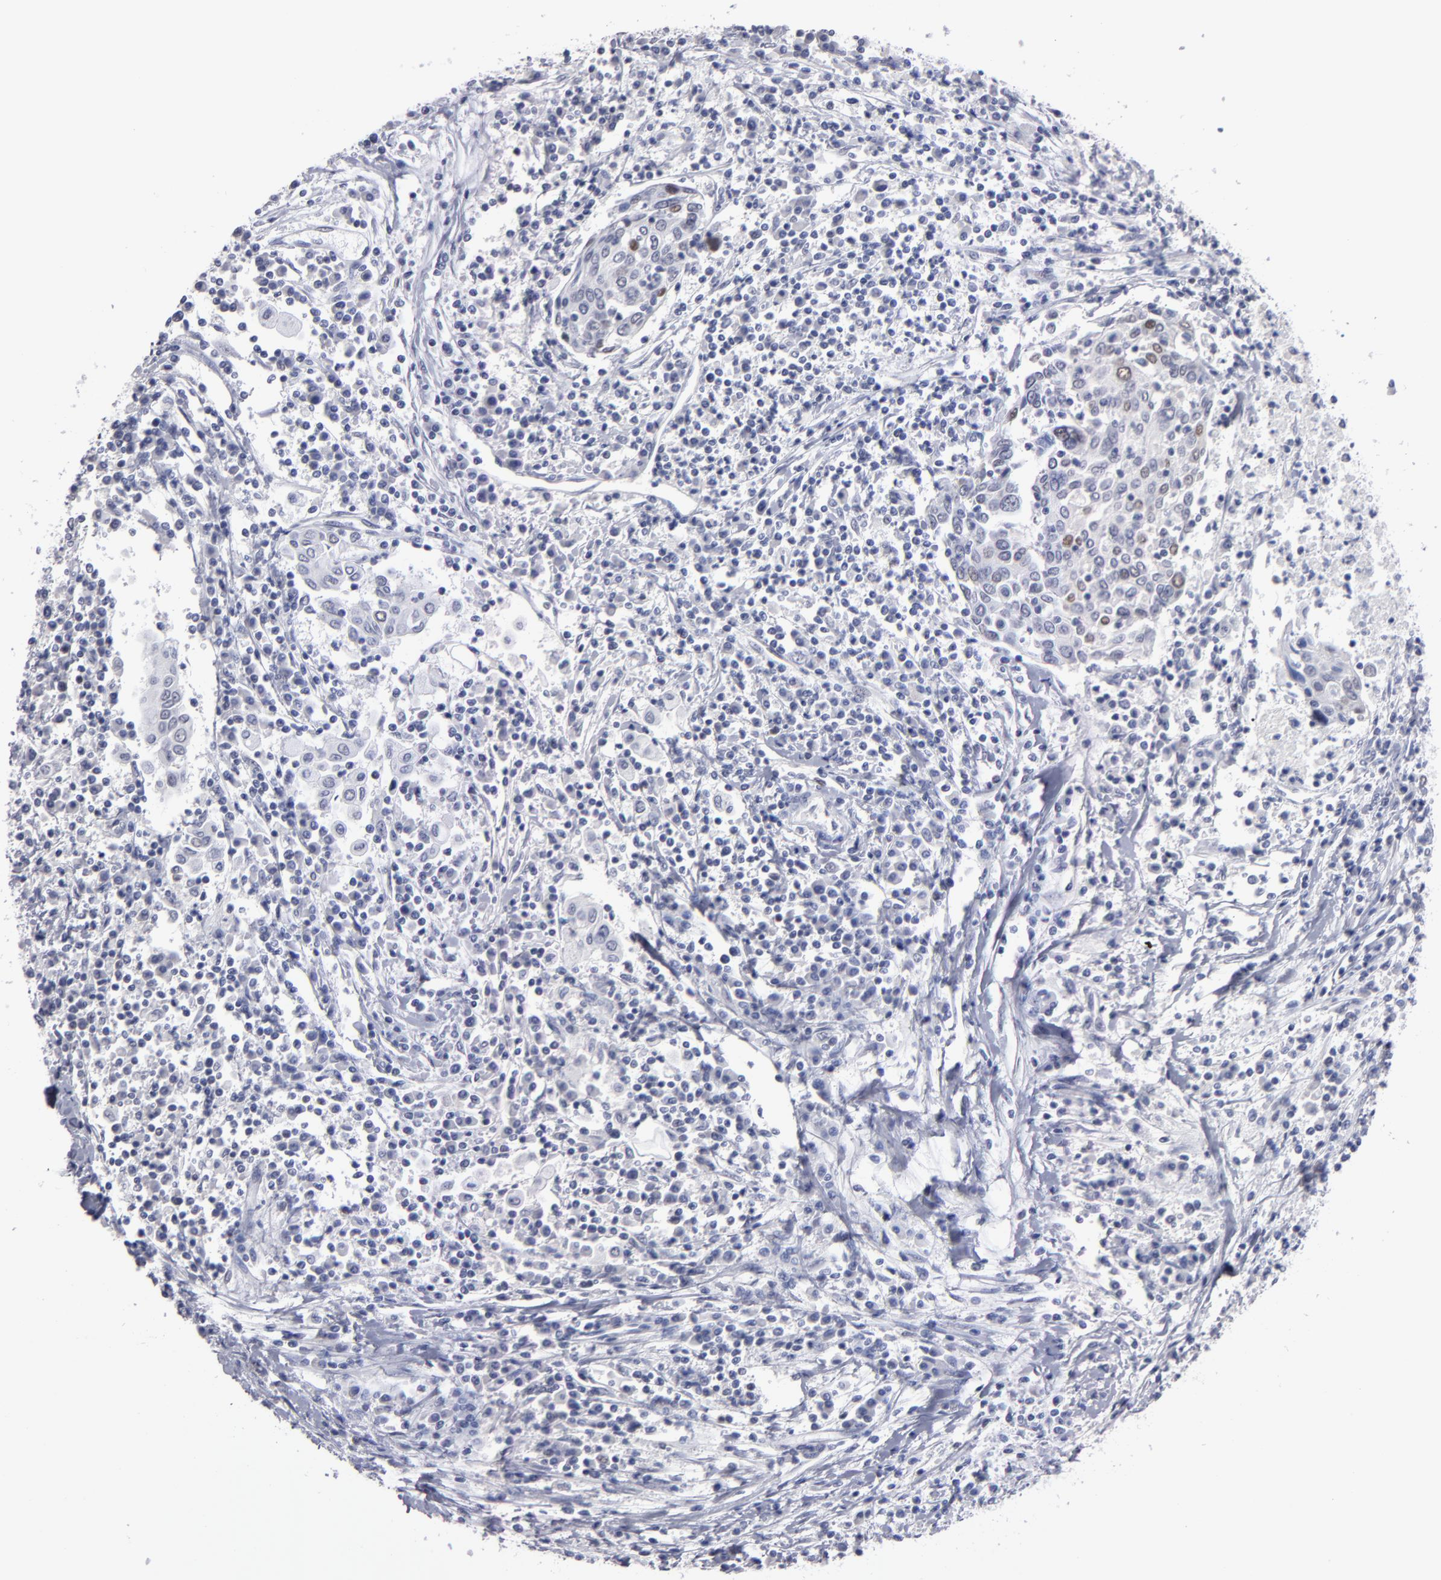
{"staining": {"intensity": "weak", "quantity": "<25%", "location": "nuclear"}, "tissue": "cervical cancer", "cell_type": "Tumor cells", "image_type": "cancer", "snomed": [{"axis": "morphology", "description": "Squamous cell carcinoma, NOS"}, {"axis": "topography", "description": "Cervix"}], "caption": "There is no significant expression in tumor cells of cervical cancer (squamous cell carcinoma).", "gene": "TEX11", "patient": {"sex": "female", "age": 40}}